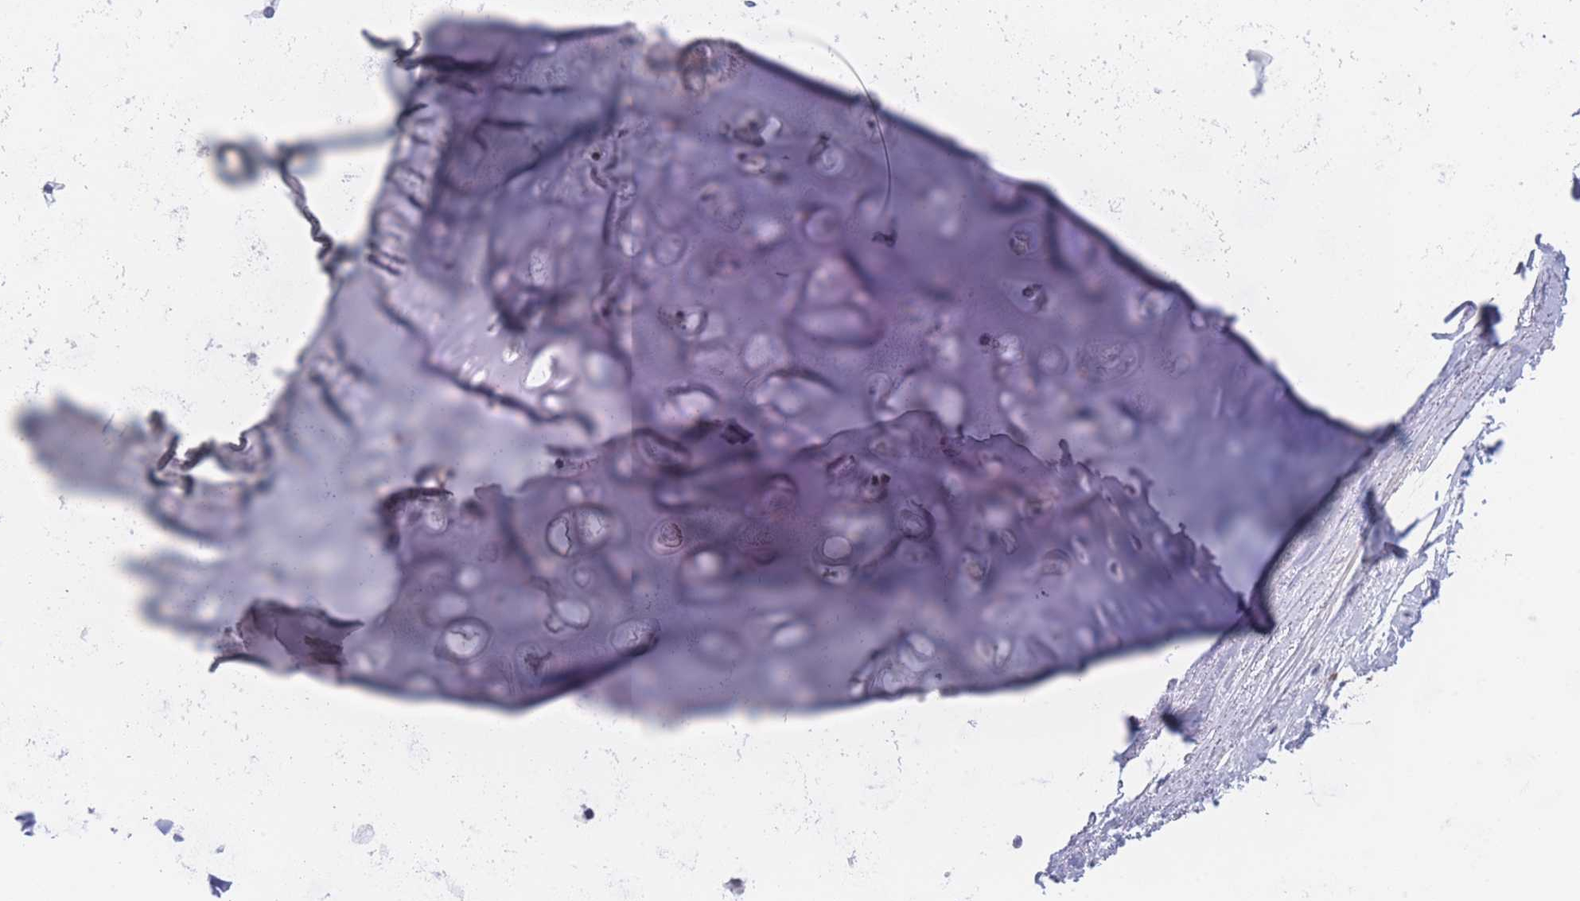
{"staining": {"intensity": "negative", "quantity": "none", "location": "none"}, "tissue": "soft tissue", "cell_type": "Chondrocytes", "image_type": "normal", "snomed": [{"axis": "morphology", "description": "Normal tissue, NOS"}, {"axis": "topography", "description": "Cartilage tissue"}], "caption": "An immunohistochemistry (IHC) photomicrograph of unremarkable soft tissue is shown. There is no staining in chondrocytes of soft tissue. (Brightfield microscopy of DAB (3,3'-diaminobenzidine) IHC at high magnification).", "gene": "FAM227B", "patient": {"sex": "male", "age": 73}}